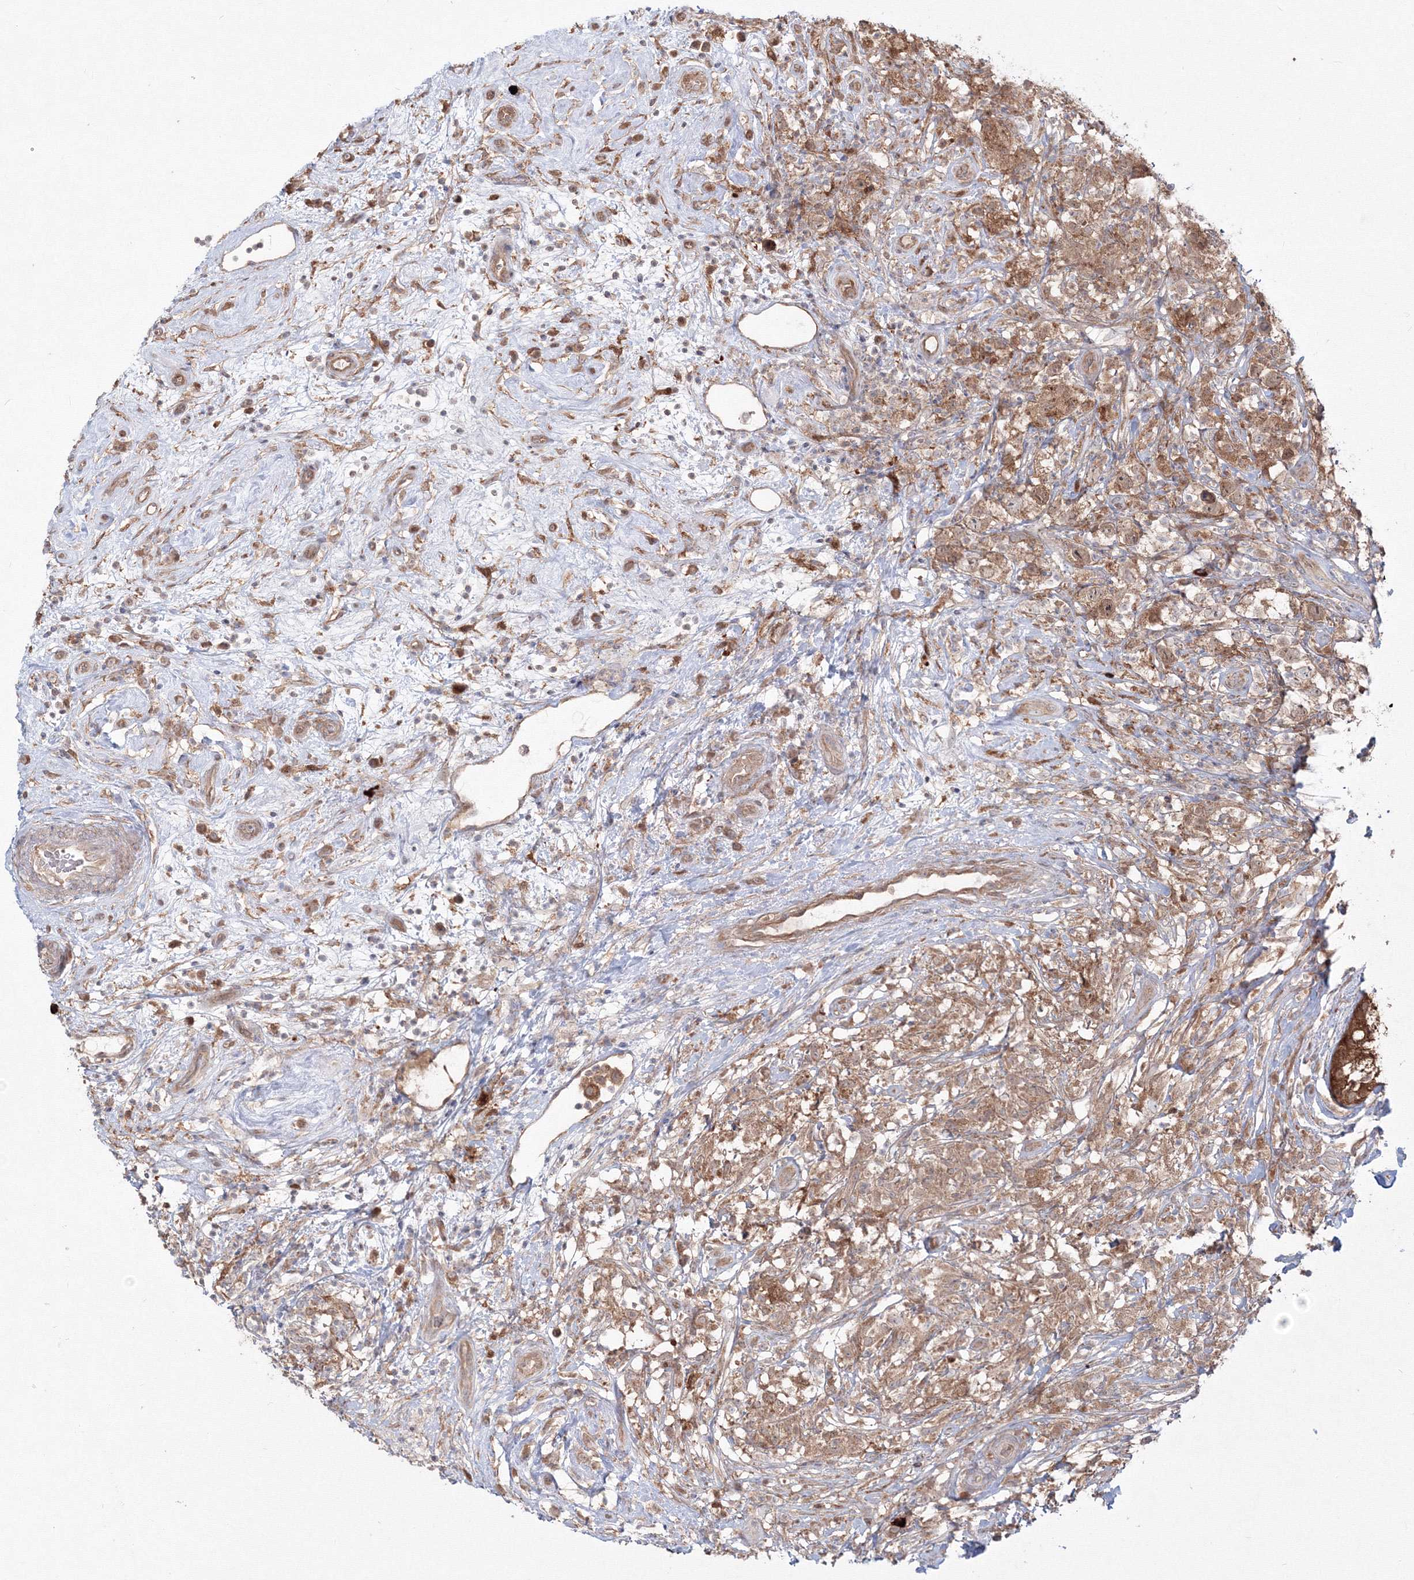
{"staining": {"intensity": "moderate", "quantity": ">75%", "location": "cytoplasmic/membranous"}, "tissue": "testis cancer", "cell_type": "Tumor cells", "image_type": "cancer", "snomed": [{"axis": "morphology", "description": "Seminoma, NOS"}, {"axis": "topography", "description": "Testis"}], "caption": "The image reveals staining of testis seminoma, revealing moderate cytoplasmic/membranous protein staining (brown color) within tumor cells.", "gene": "MKRN2", "patient": {"sex": "male", "age": 49}}